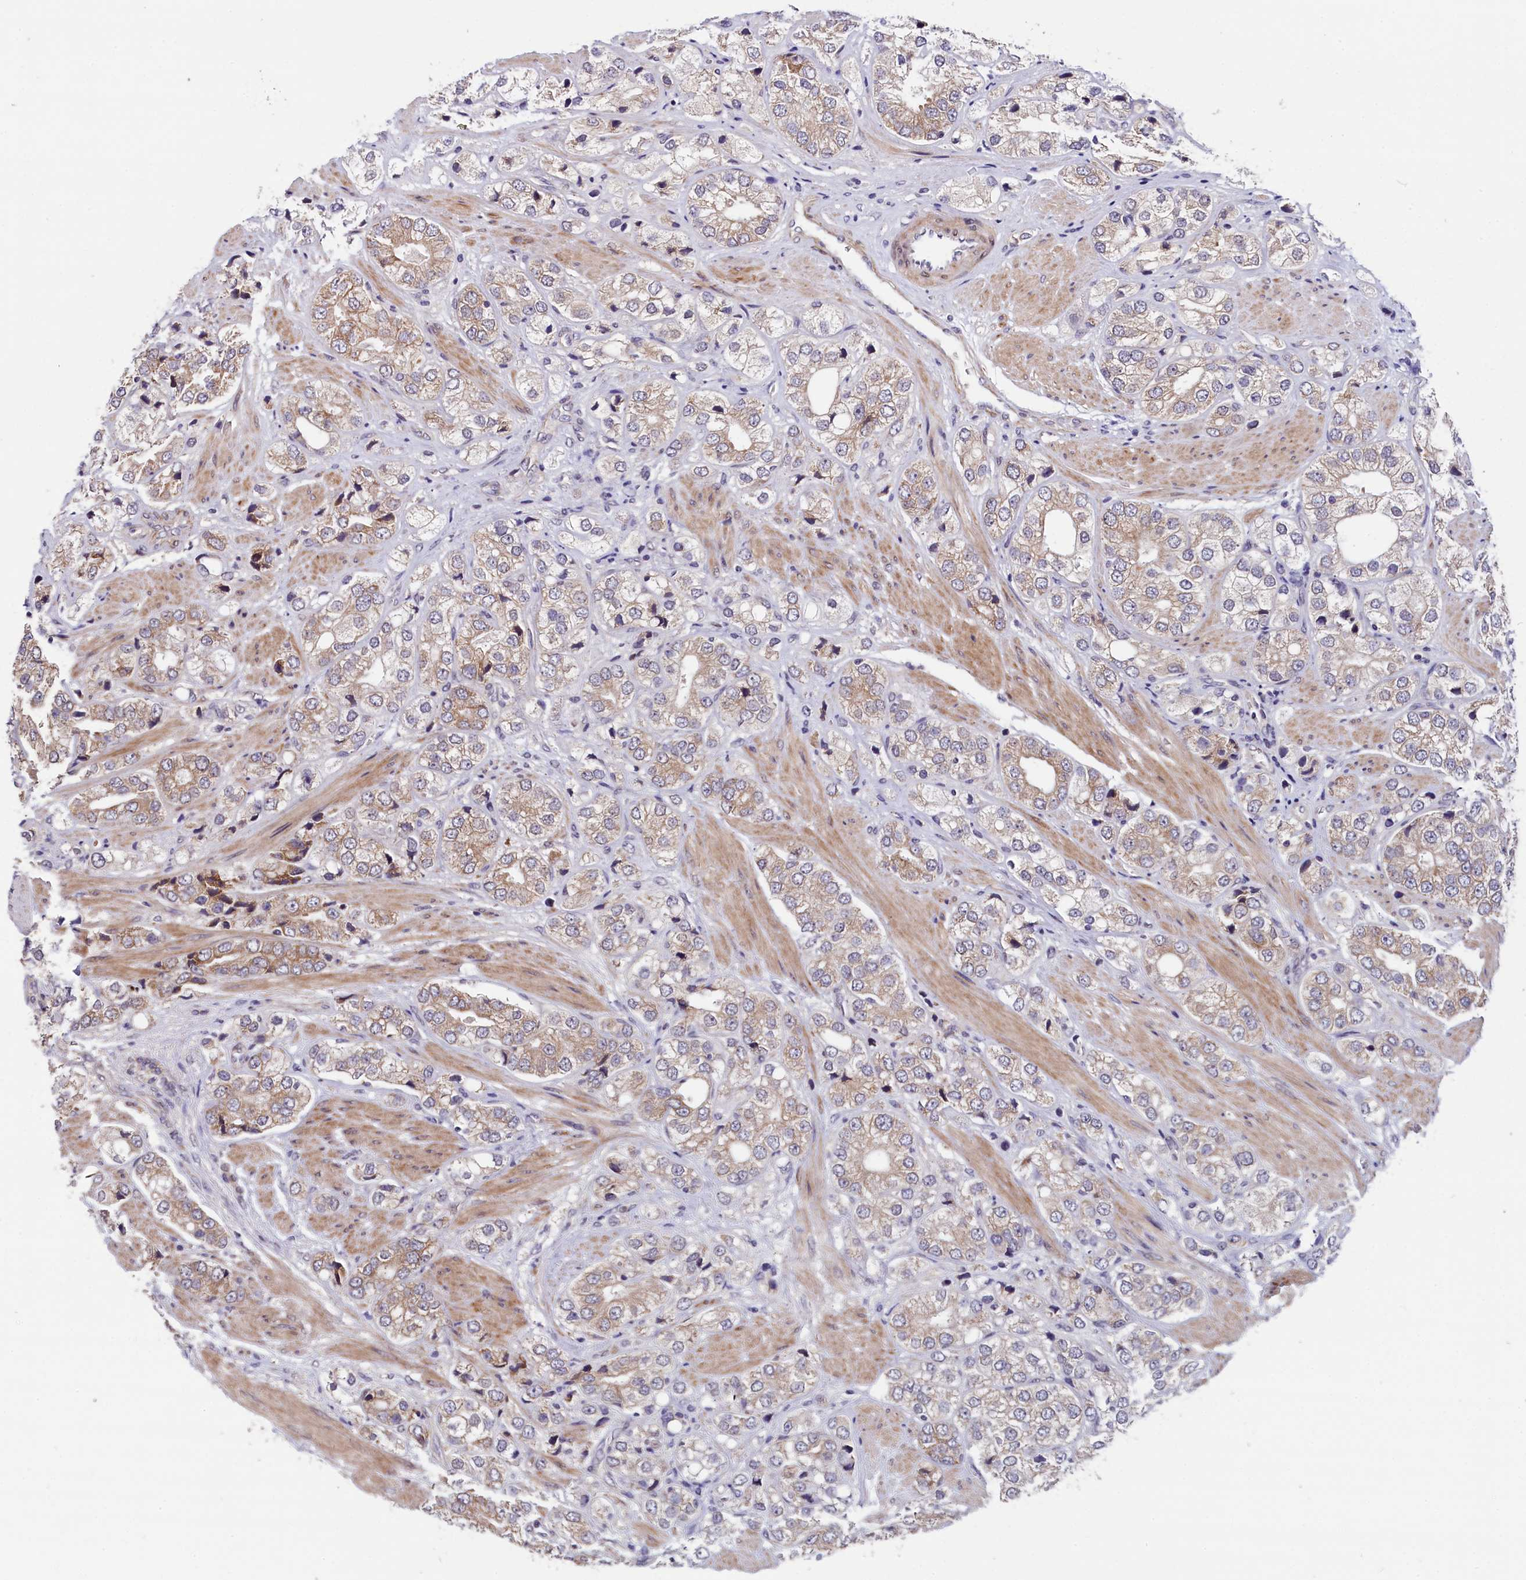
{"staining": {"intensity": "weak", "quantity": "25%-75%", "location": "cytoplasmic/membranous"}, "tissue": "prostate cancer", "cell_type": "Tumor cells", "image_type": "cancer", "snomed": [{"axis": "morphology", "description": "Adenocarcinoma, High grade"}, {"axis": "topography", "description": "Prostate"}], "caption": "Immunohistochemistry (IHC) photomicrograph of human adenocarcinoma (high-grade) (prostate) stained for a protein (brown), which displays low levels of weak cytoplasmic/membranous positivity in approximately 25%-75% of tumor cells.", "gene": "SLC39A6", "patient": {"sex": "male", "age": 50}}